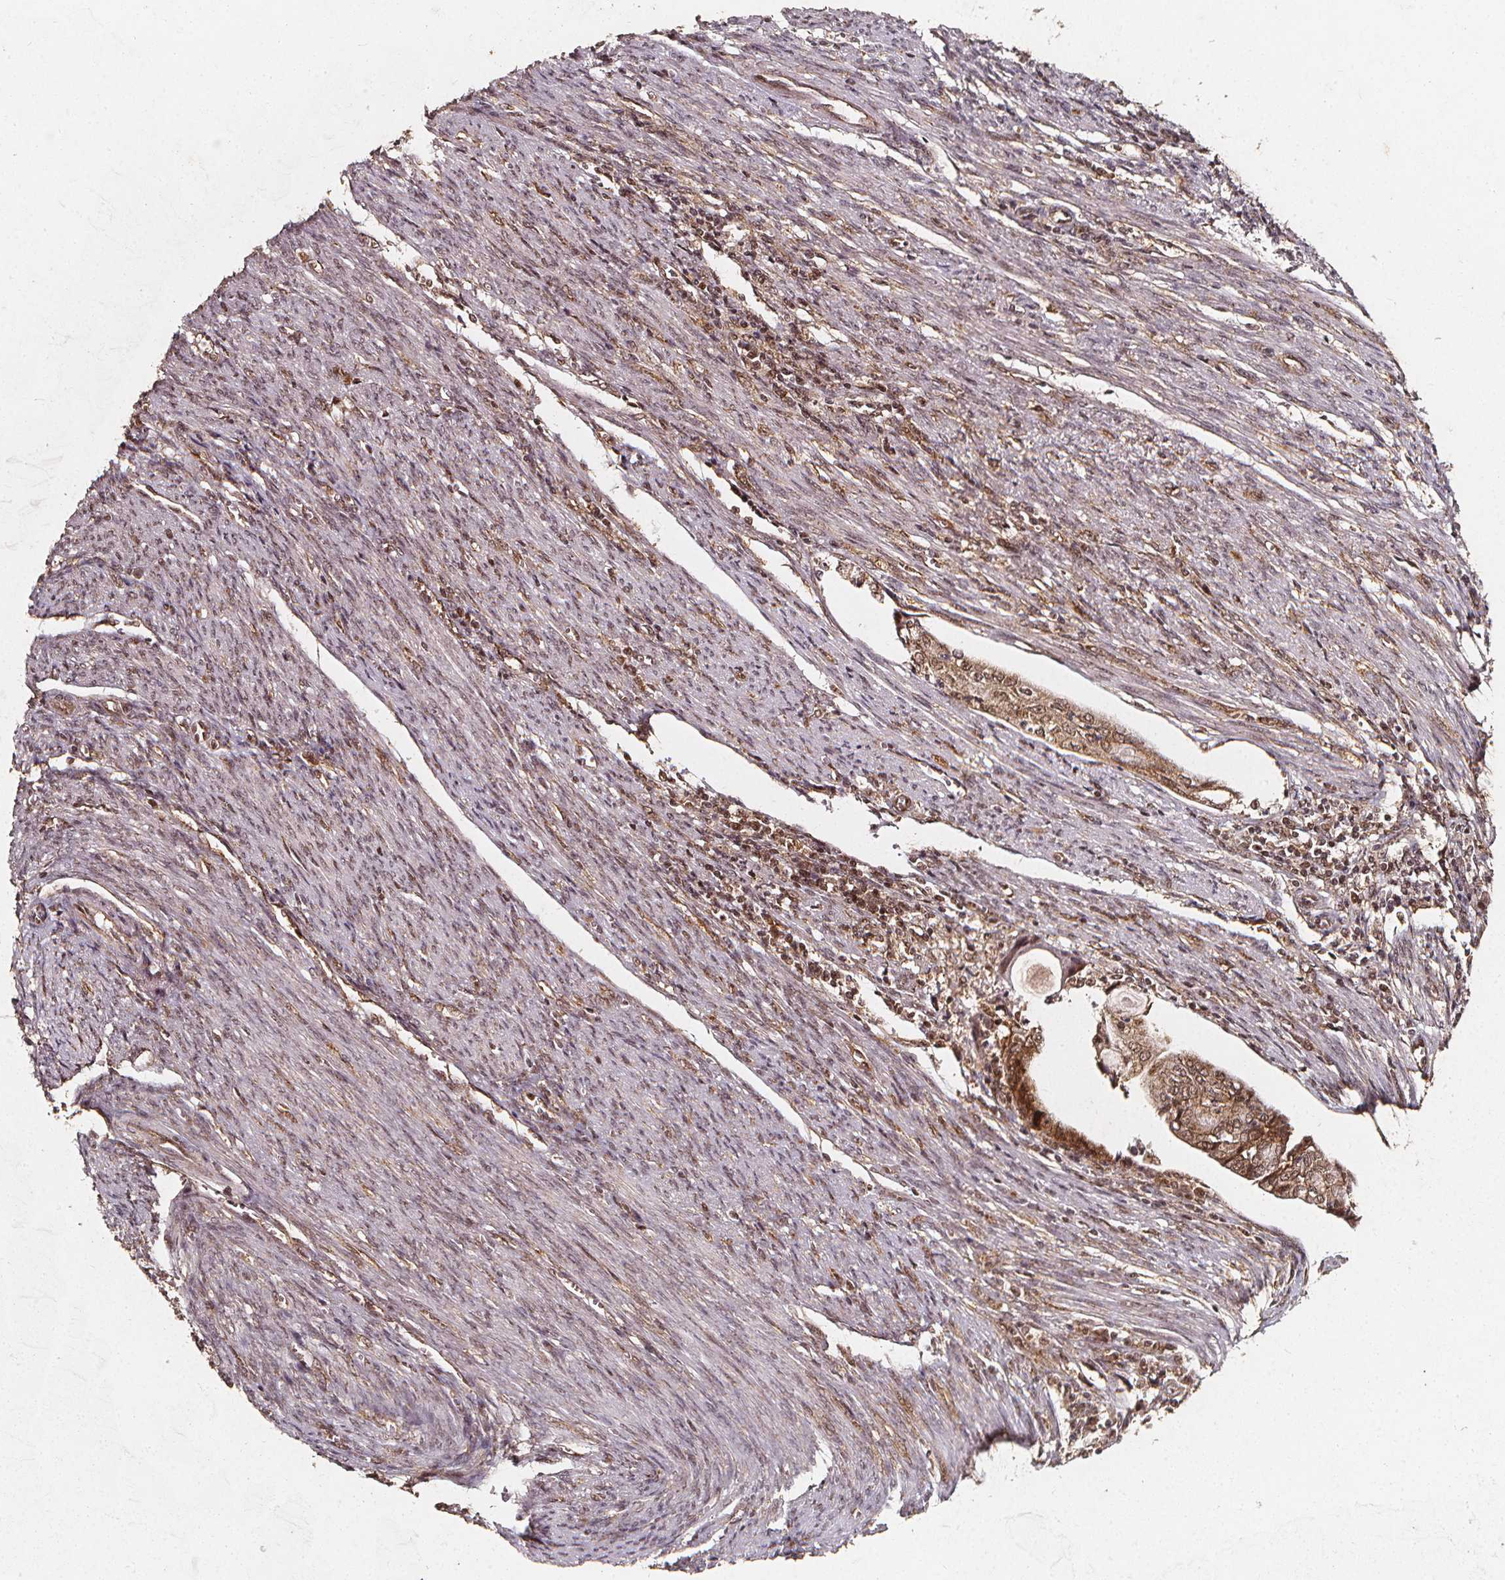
{"staining": {"intensity": "moderate", "quantity": ">75%", "location": "cytoplasmic/membranous,nuclear"}, "tissue": "endometrial cancer", "cell_type": "Tumor cells", "image_type": "cancer", "snomed": [{"axis": "morphology", "description": "Adenocarcinoma, NOS"}, {"axis": "topography", "description": "Endometrium"}], "caption": "A brown stain shows moderate cytoplasmic/membranous and nuclear expression of a protein in human endometrial cancer tumor cells. The staining was performed using DAB (3,3'-diaminobenzidine), with brown indicating positive protein expression. Nuclei are stained blue with hematoxylin.", "gene": "SMN1", "patient": {"sex": "female", "age": 79}}